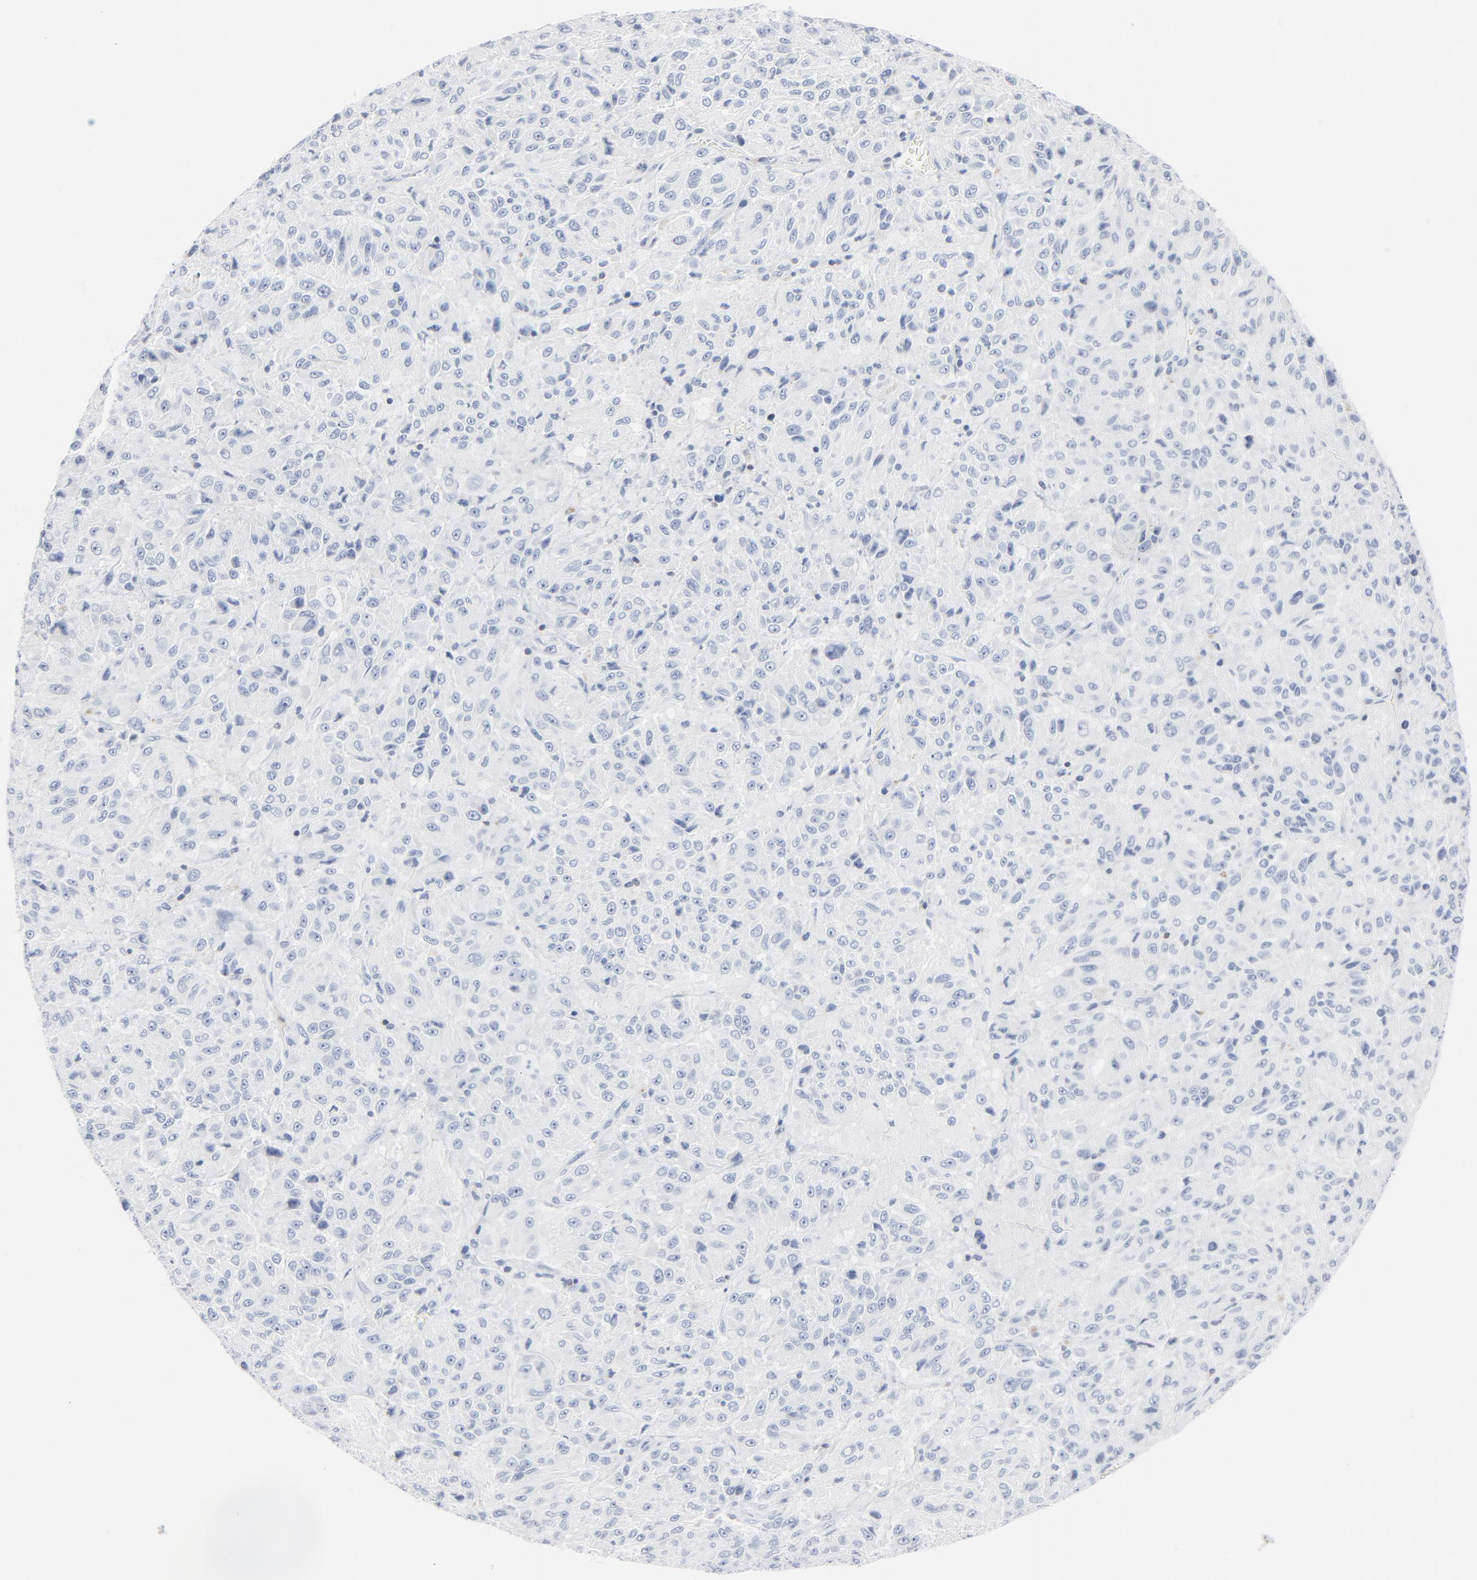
{"staining": {"intensity": "negative", "quantity": "none", "location": "none"}, "tissue": "melanoma", "cell_type": "Tumor cells", "image_type": "cancer", "snomed": [{"axis": "morphology", "description": "Malignant melanoma, Metastatic site"}, {"axis": "topography", "description": "Lung"}], "caption": "Melanoma was stained to show a protein in brown. There is no significant expression in tumor cells.", "gene": "PTK2B", "patient": {"sex": "male", "age": 64}}